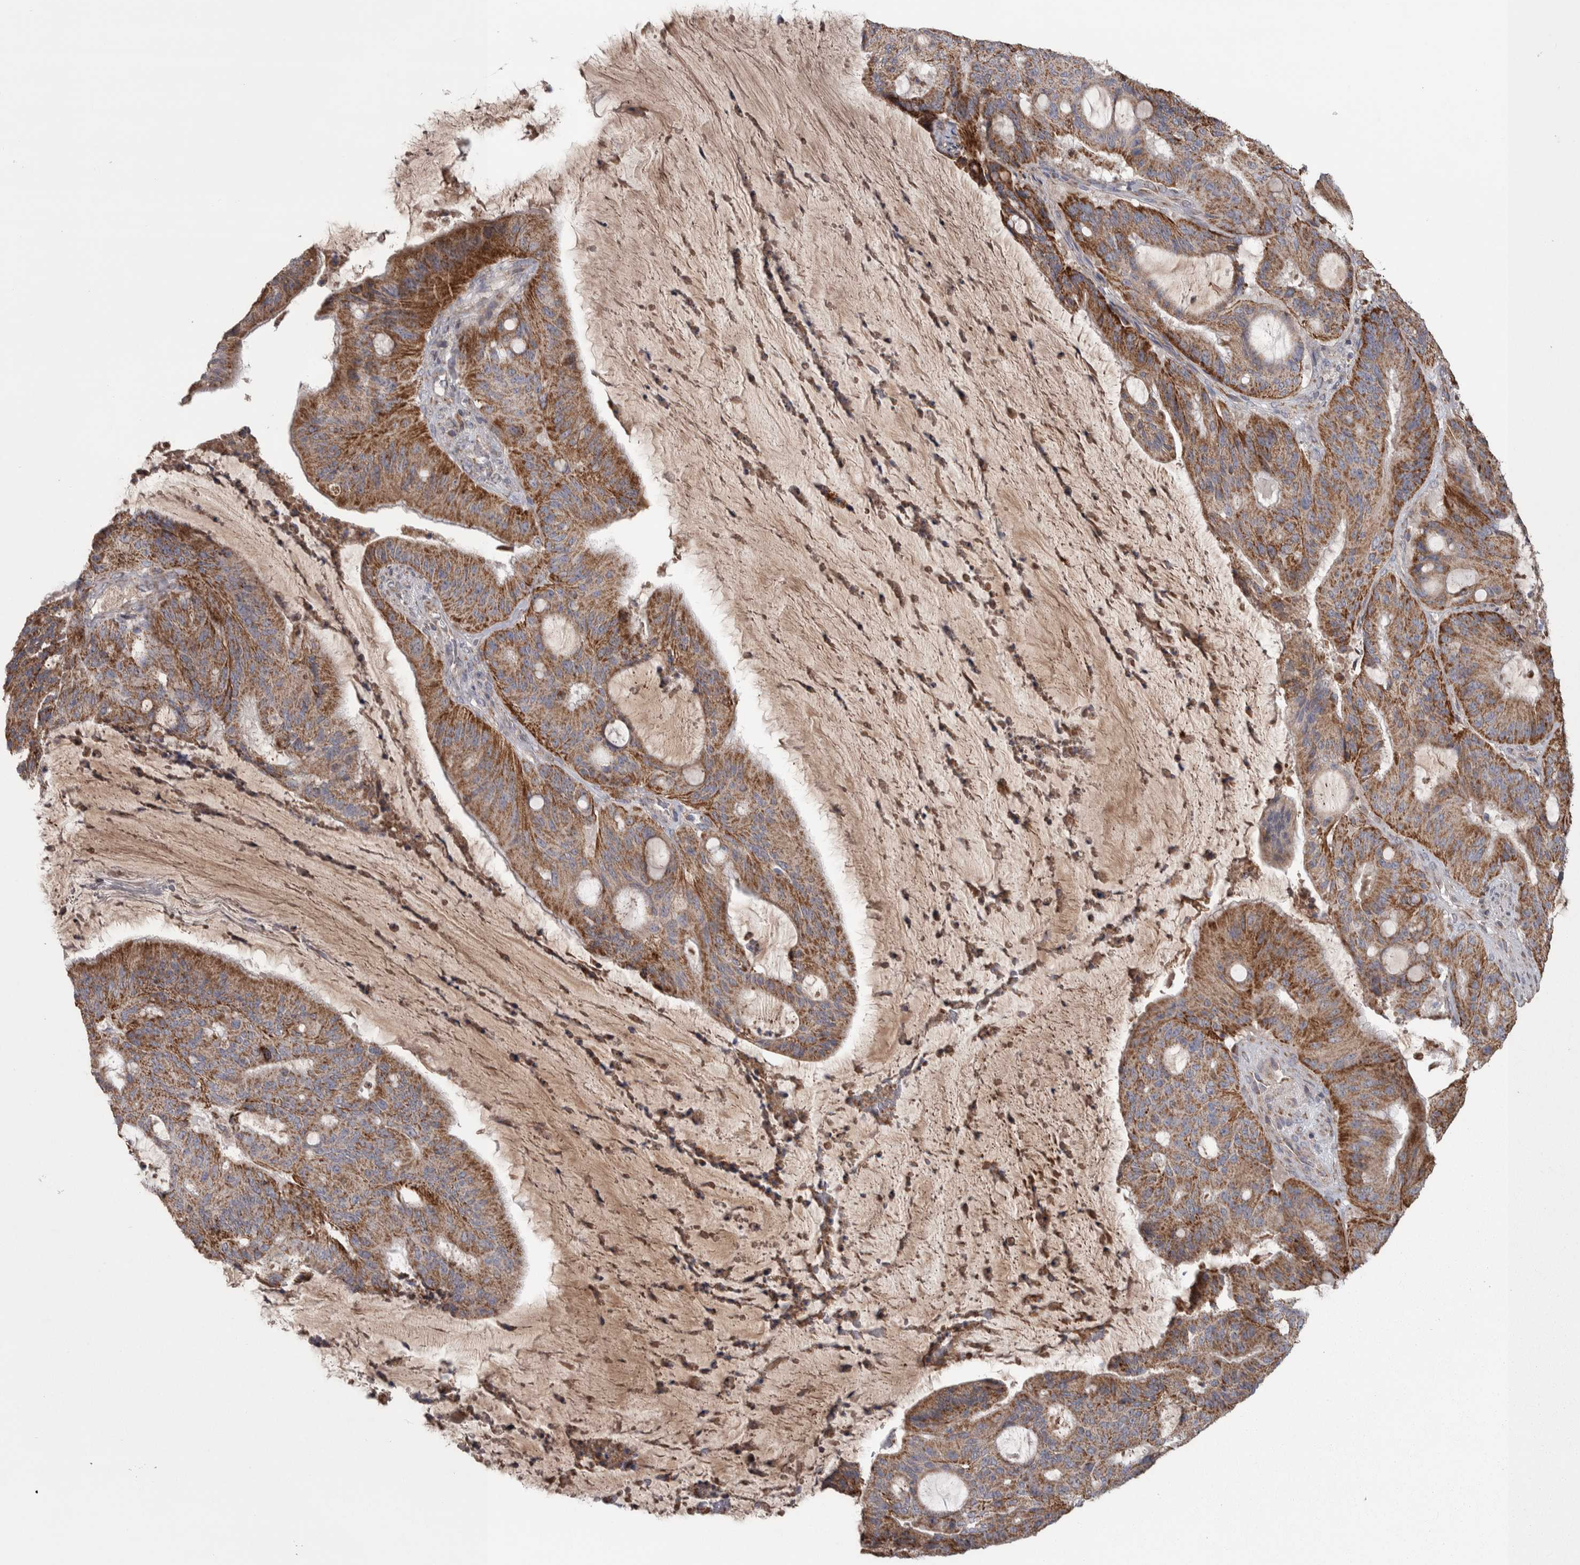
{"staining": {"intensity": "moderate", "quantity": ">75%", "location": "cytoplasmic/membranous"}, "tissue": "liver cancer", "cell_type": "Tumor cells", "image_type": "cancer", "snomed": [{"axis": "morphology", "description": "Normal tissue, NOS"}, {"axis": "morphology", "description": "Cholangiocarcinoma"}, {"axis": "topography", "description": "Liver"}, {"axis": "topography", "description": "Peripheral nerve tissue"}], "caption": "DAB (3,3'-diaminobenzidine) immunohistochemical staining of liver cancer reveals moderate cytoplasmic/membranous protein staining in about >75% of tumor cells.", "gene": "SCO1", "patient": {"sex": "female", "age": 73}}